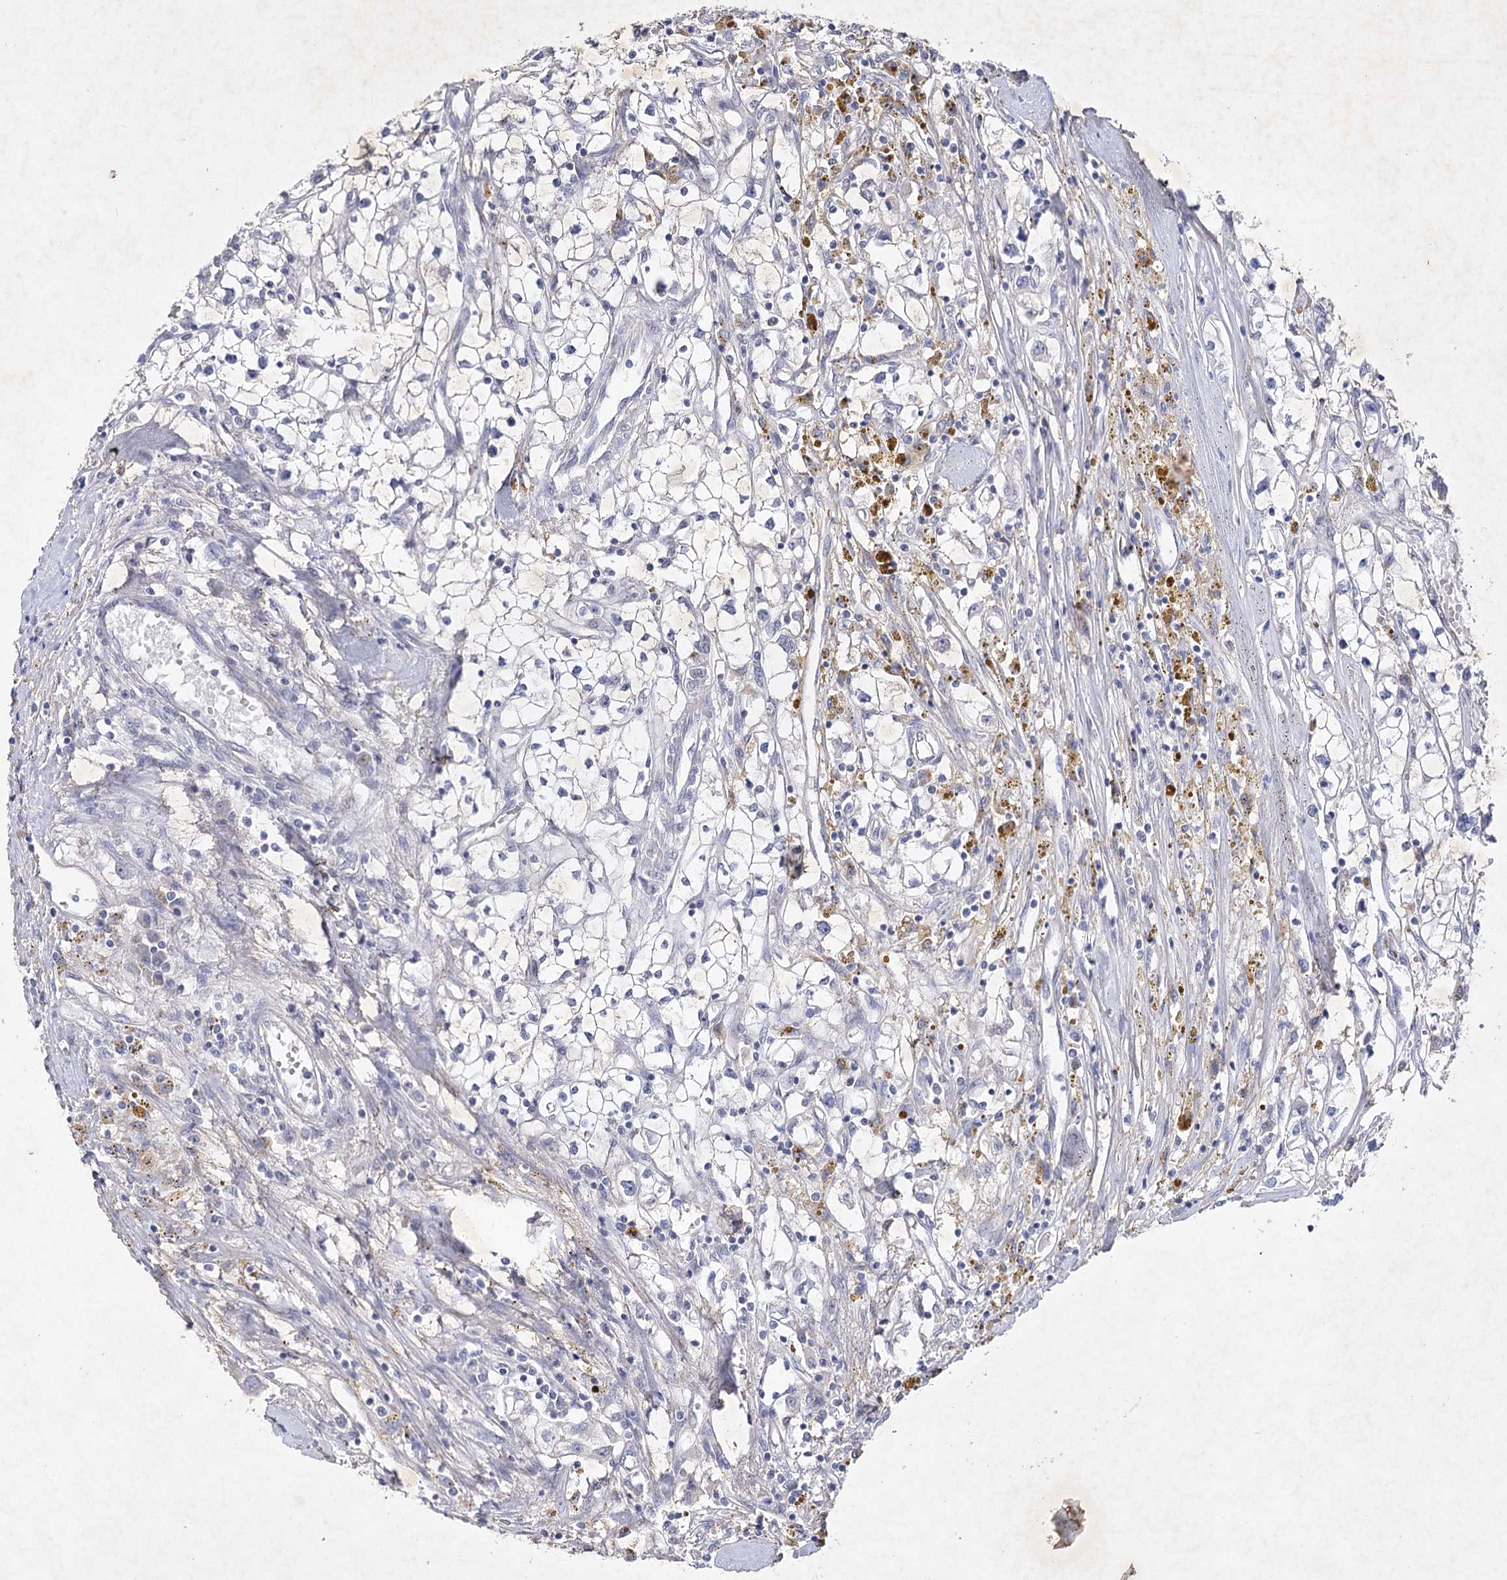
{"staining": {"intensity": "negative", "quantity": "none", "location": "none"}, "tissue": "renal cancer", "cell_type": "Tumor cells", "image_type": "cancer", "snomed": [{"axis": "morphology", "description": "Adenocarcinoma, NOS"}, {"axis": "topography", "description": "Kidney"}], "caption": "The immunohistochemistry histopathology image has no significant staining in tumor cells of adenocarcinoma (renal) tissue.", "gene": "COX15", "patient": {"sex": "male", "age": 56}}